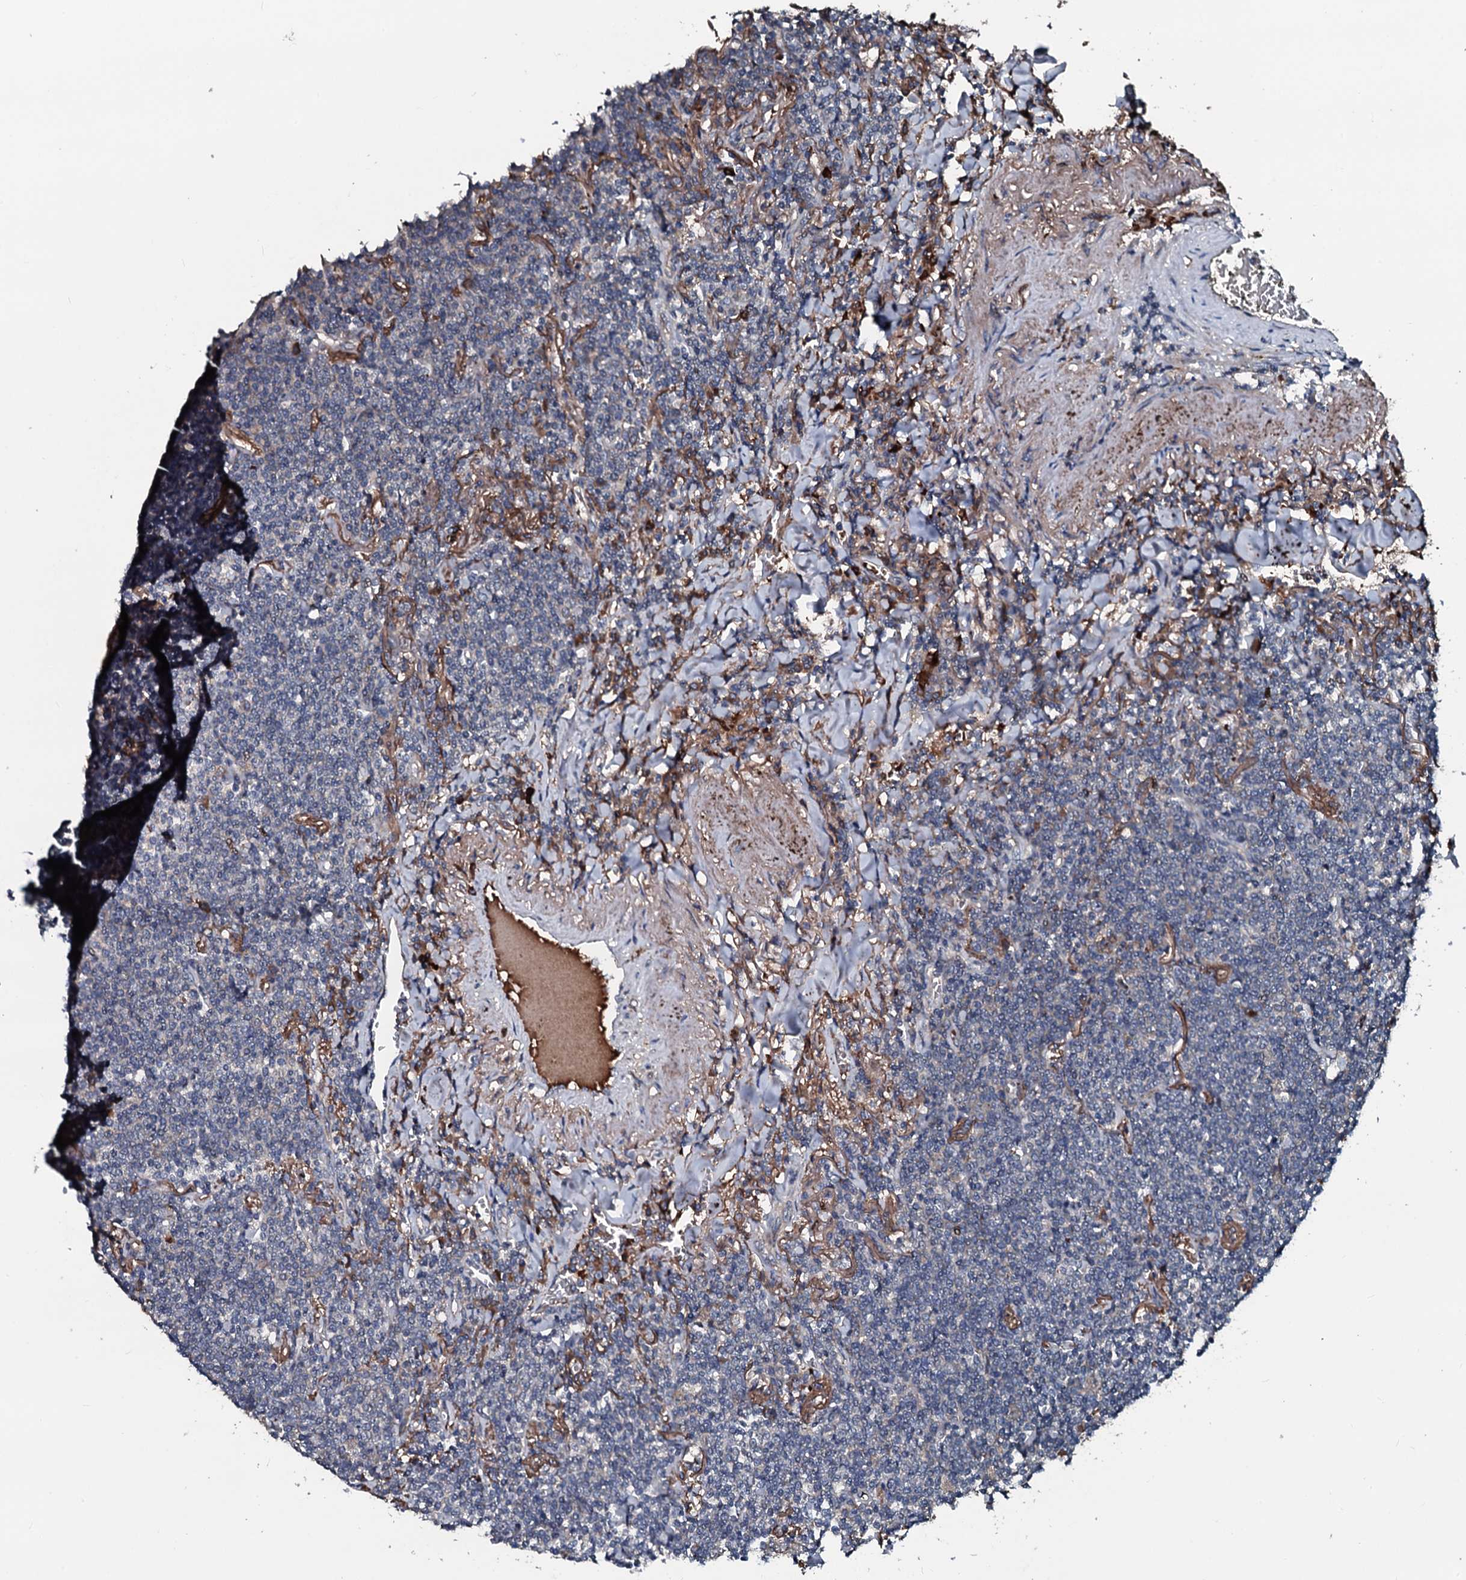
{"staining": {"intensity": "negative", "quantity": "none", "location": "none"}, "tissue": "lymphoma", "cell_type": "Tumor cells", "image_type": "cancer", "snomed": [{"axis": "morphology", "description": "Malignant lymphoma, non-Hodgkin's type, Low grade"}, {"axis": "topography", "description": "Lung"}], "caption": "Immunohistochemistry (IHC) of human lymphoma reveals no expression in tumor cells.", "gene": "AARS1", "patient": {"sex": "female", "age": 71}}